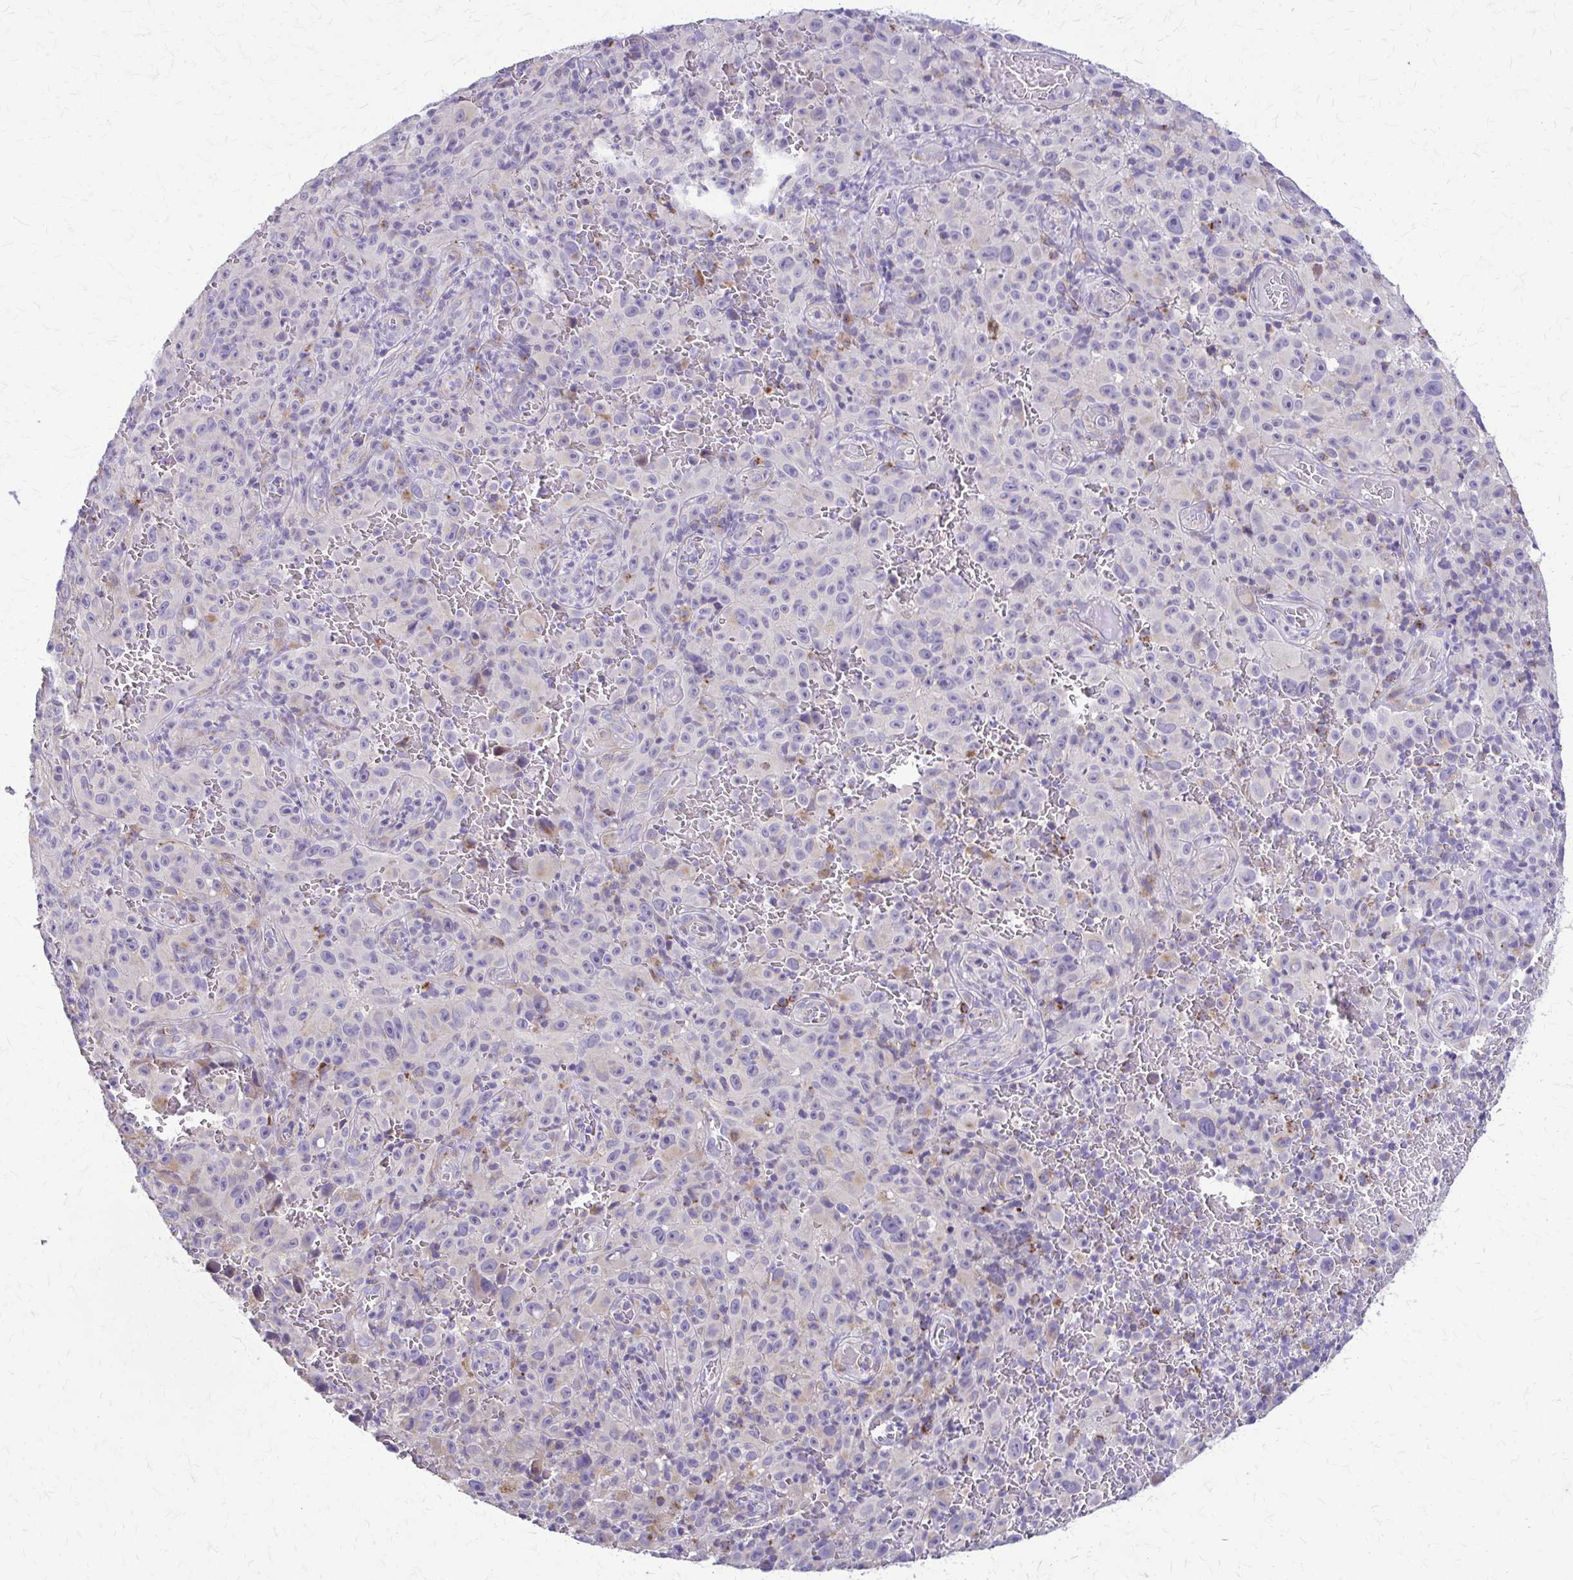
{"staining": {"intensity": "negative", "quantity": "none", "location": "none"}, "tissue": "melanoma", "cell_type": "Tumor cells", "image_type": "cancer", "snomed": [{"axis": "morphology", "description": "Malignant melanoma, NOS"}, {"axis": "topography", "description": "Skin"}], "caption": "Immunohistochemical staining of human melanoma reveals no significant expression in tumor cells. (DAB IHC visualized using brightfield microscopy, high magnification).", "gene": "SAMD13", "patient": {"sex": "female", "age": 82}}